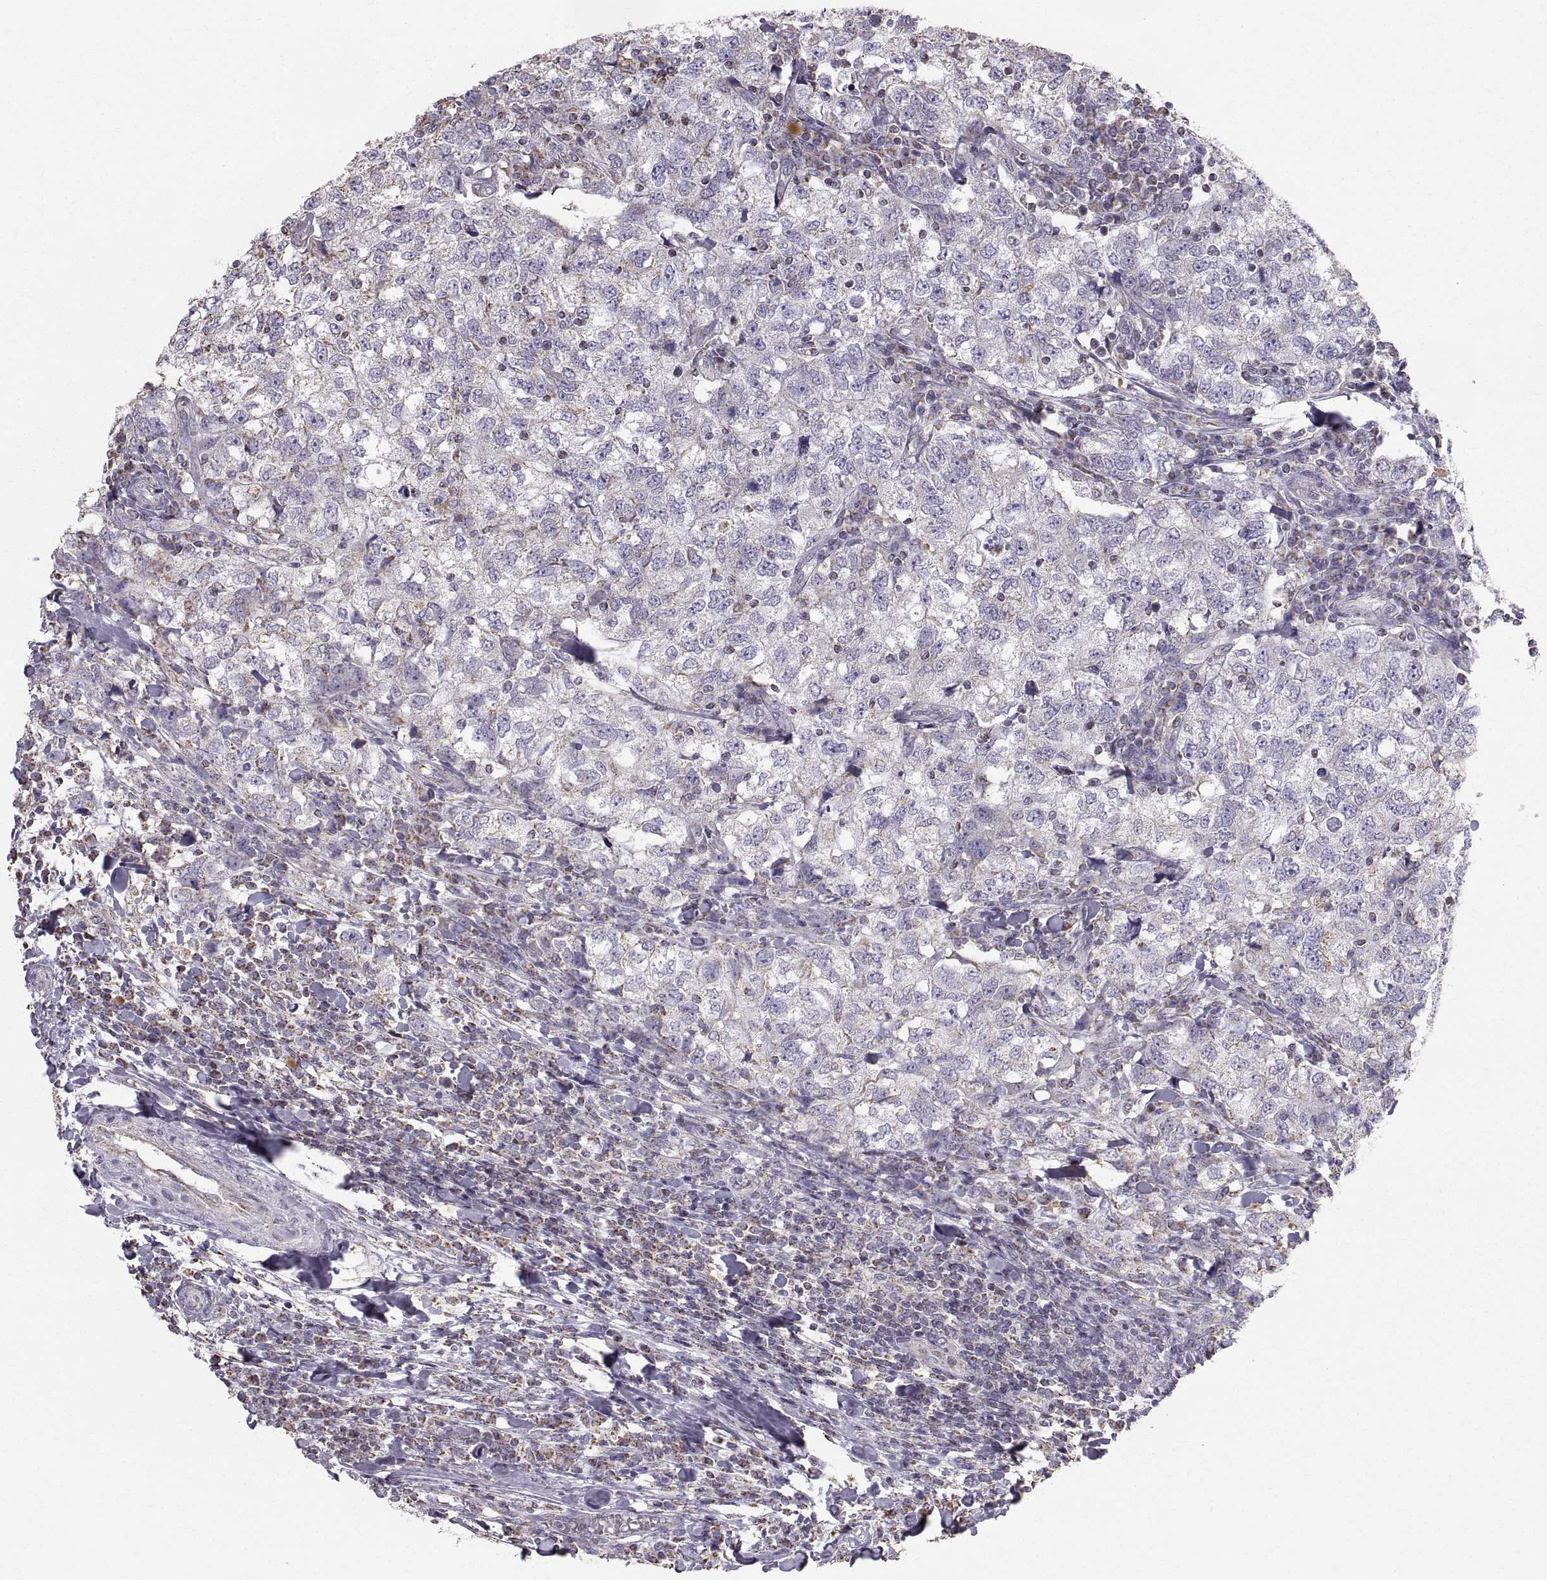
{"staining": {"intensity": "weak", "quantity": "<25%", "location": "cytoplasmic/membranous"}, "tissue": "breast cancer", "cell_type": "Tumor cells", "image_type": "cancer", "snomed": [{"axis": "morphology", "description": "Duct carcinoma"}, {"axis": "topography", "description": "Breast"}], "caption": "Tumor cells are negative for brown protein staining in breast cancer (infiltrating ductal carcinoma). (DAB (3,3'-diaminobenzidine) immunohistochemistry (IHC) with hematoxylin counter stain).", "gene": "STMND1", "patient": {"sex": "female", "age": 30}}